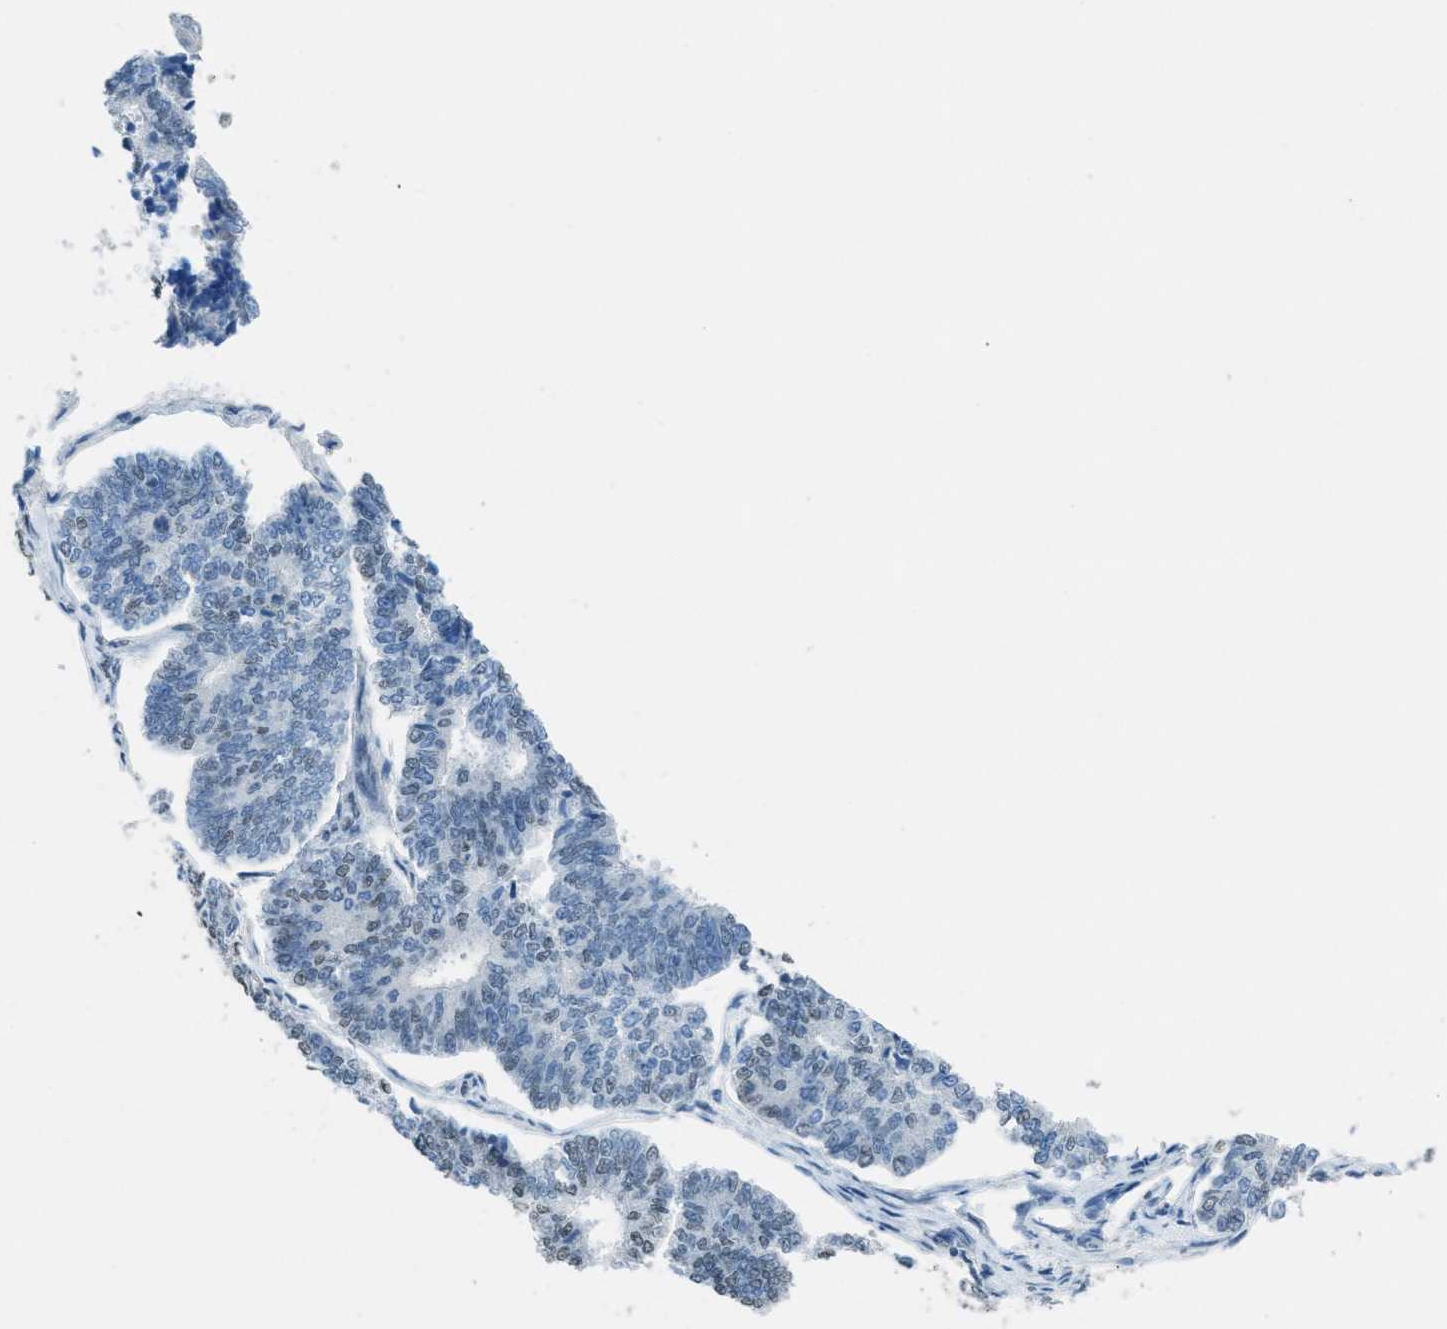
{"staining": {"intensity": "weak", "quantity": "<25%", "location": "nuclear"}, "tissue": "endometrial cancer", "cell_type": "Tumor cells", "image_type": "cancer", "snomed": [{"axis": "morphology", "description": "Adenocarcinoma, NOS"}, {"axis": "topography", "description": "Endometrium"}], "caption": "This is an immunohistochemistry (IHC) photomicrograph of endometrial adenocarcinoma. There is no expression in tumor cells.", "gene": "TTC13", "patient": {"sex": "female", "age": 70}}